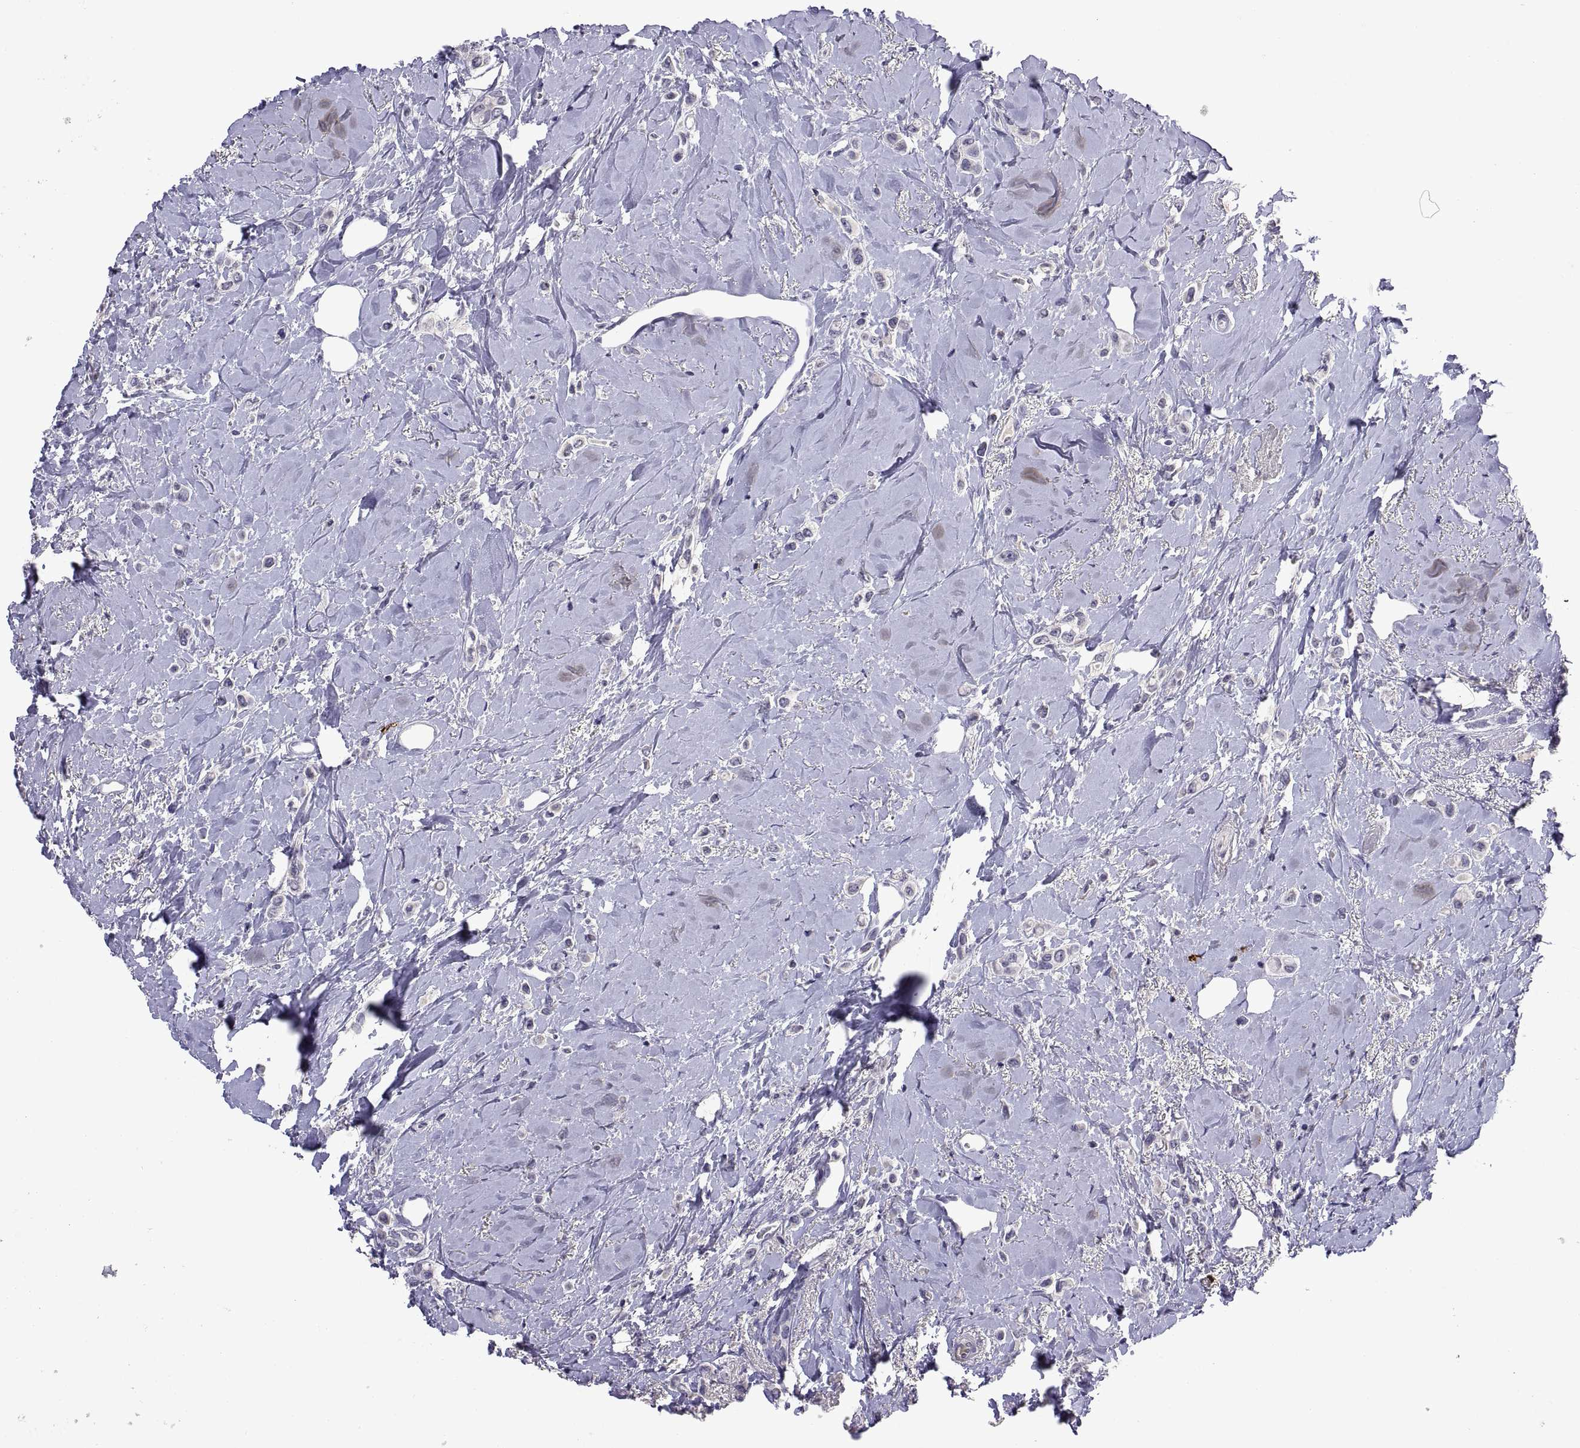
{"staining": {"intensity": "negative", "quantity": "none", "location": "none"}, "tissue": "breast cancer", "cell_type": "Tumor cells", "image_type": "cancer", "snomed": [{"axis": "morphology", "description": "Lobular carcinoma"}, {"axis": "topography", "description": "Breast"}], "caption": "An immunohistochemistry photomicrograph of breast cancer is shown. There is no staining in tumor cells of breast cancer. (Immunohistochemistry, brightfield microscopy, high magnification).", "gene": "MS4A1", "patient": {"sex": "female", "age": 66}}